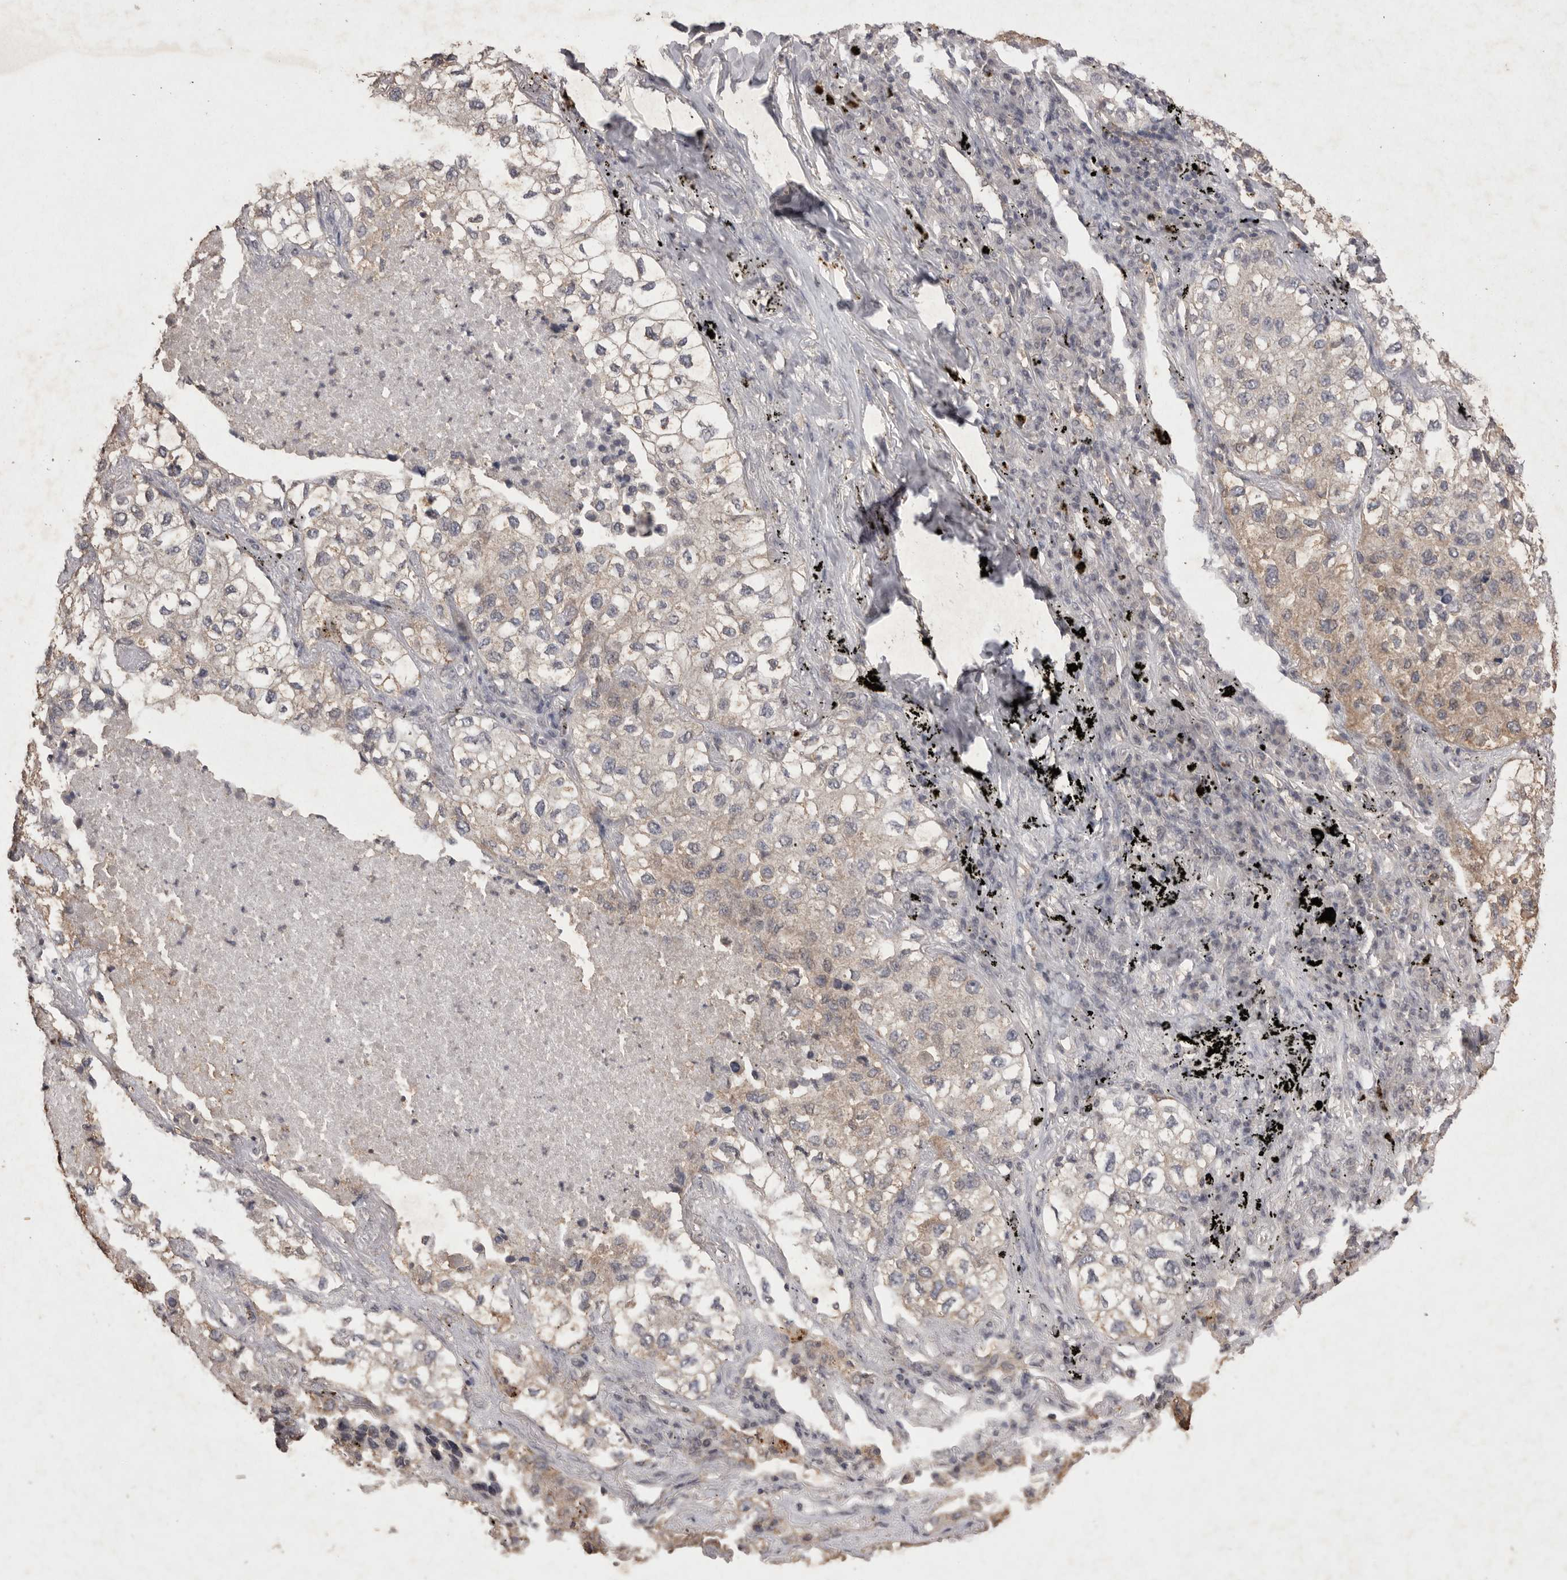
{"staining": {"intensity": "weak", "quantity": ">75%", "location": "cytoplasmic/membranous"}, "tissue": "lung cancer", "cell_type": "Tumor cells", "image_type": "cancer", "snomed": [{"axis": "morphology", "description": "Adenocarcinoma, NOS"}, {"axis": "topography", "description": "Lung"}], "caption": "Tumor cells reveal low levels of weak cytoplasmic/membranous staining in about >75% of cells in human lung adenocarcinoma.", "gene": "APLNR", "patient": {"sex": "male", "age": 63}}